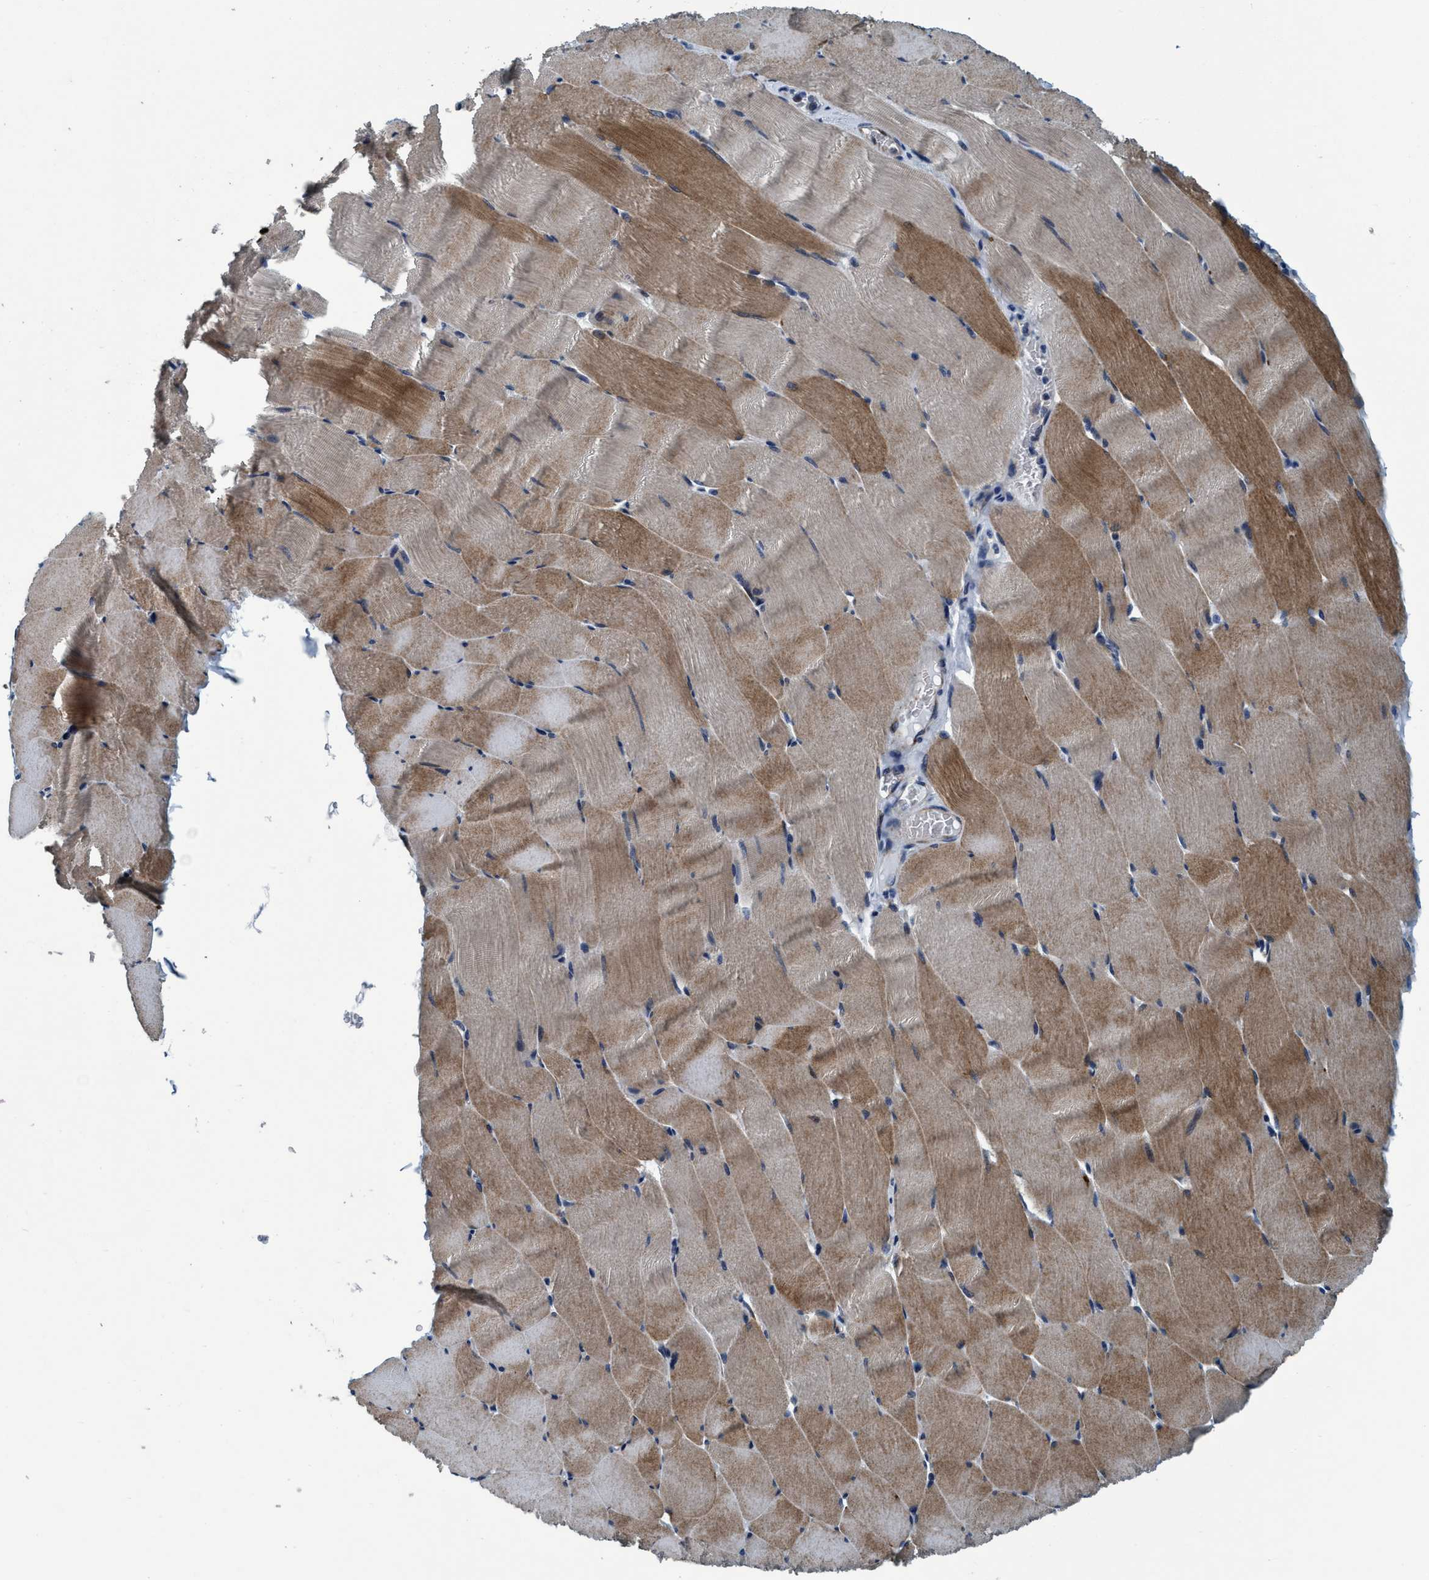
{"staining": {"intensity": "moderate", "quantity": ">75%", "location": "cytoplasmic/membranous"}, "tissue": "skeletal muscle", "cell_type": "Myocytes", "image_type": "normal", "snomed": [{"axis": "morphology", "description": "Normal tissue, NOS"}, {"axis": "topography", "description": "Skeletal muscle"}], "caption": "A medium amount of moderate cytoplasmic/membranous expression is present in approximately >75% of myocytes in unremarkable skeletal muscle.", "gene": "ARMC9", "patient": {"sex": "male", "age": 62}}